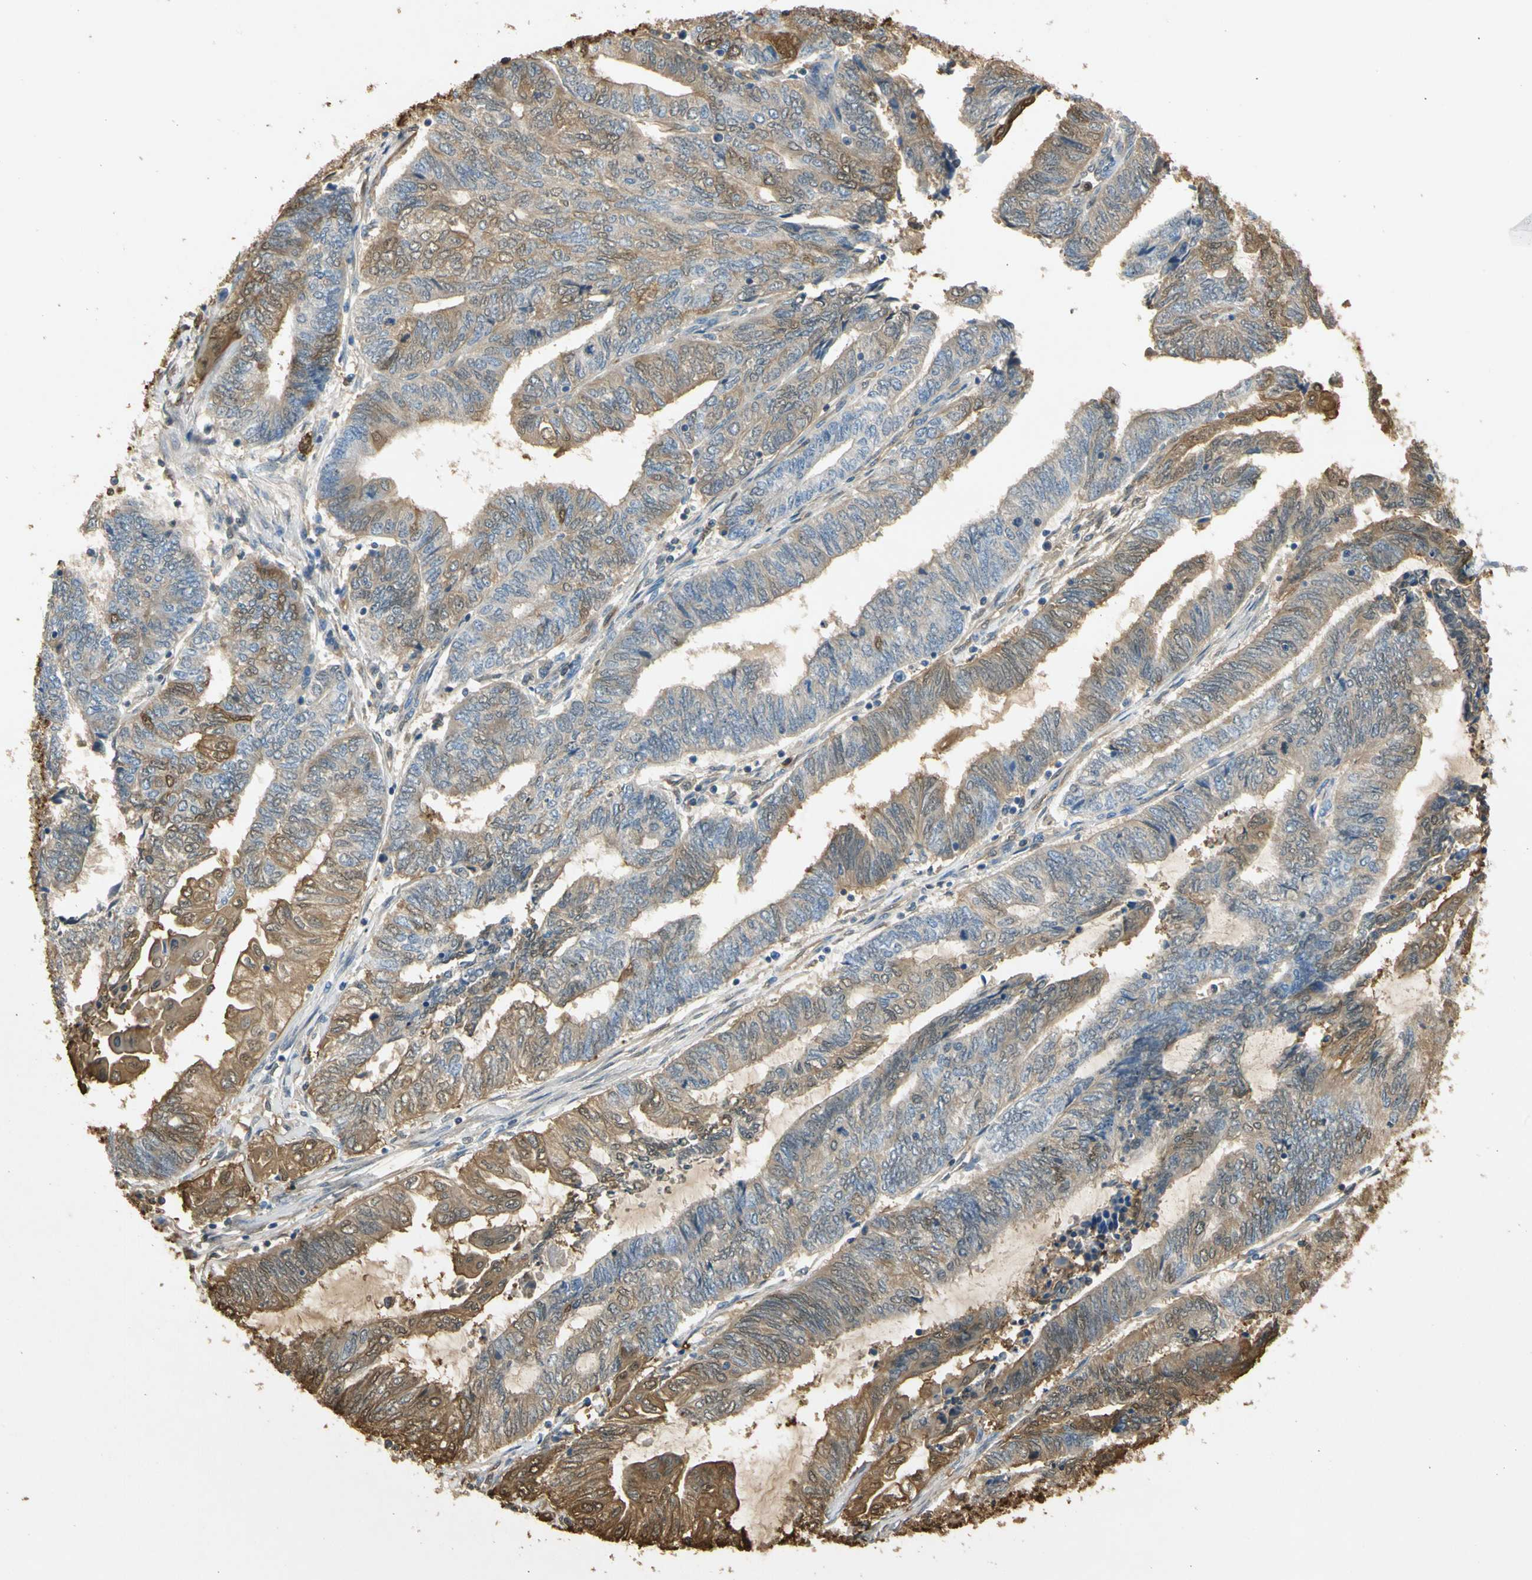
{"staining": {"intensity": "moderate", "quantity": "25%-75%", "location": "cytoplasmic/membranous,nuclear"}, "tissue": "endometrial cancer", "cell_type": "Tumor cells", "image_type": "cancer", "snomed": [{"axis": "morphology", "description": "Adenocarcinoma, NOS"}, {"axis": "topography", "description": "Uterus"}, {"axis": "topography", "description": "Endometrium"}], "caption": "High-power microscopy captured an immunohistochemistry (IHC) photomicrograph of adenocarcinoma (endometrial), revealing moderate cytoplasmic/membranous and nuclear staining in about 25%-75% of tumor cells.", "gene": "S100A6", "patient": {"sex": "female", "age": 70}}